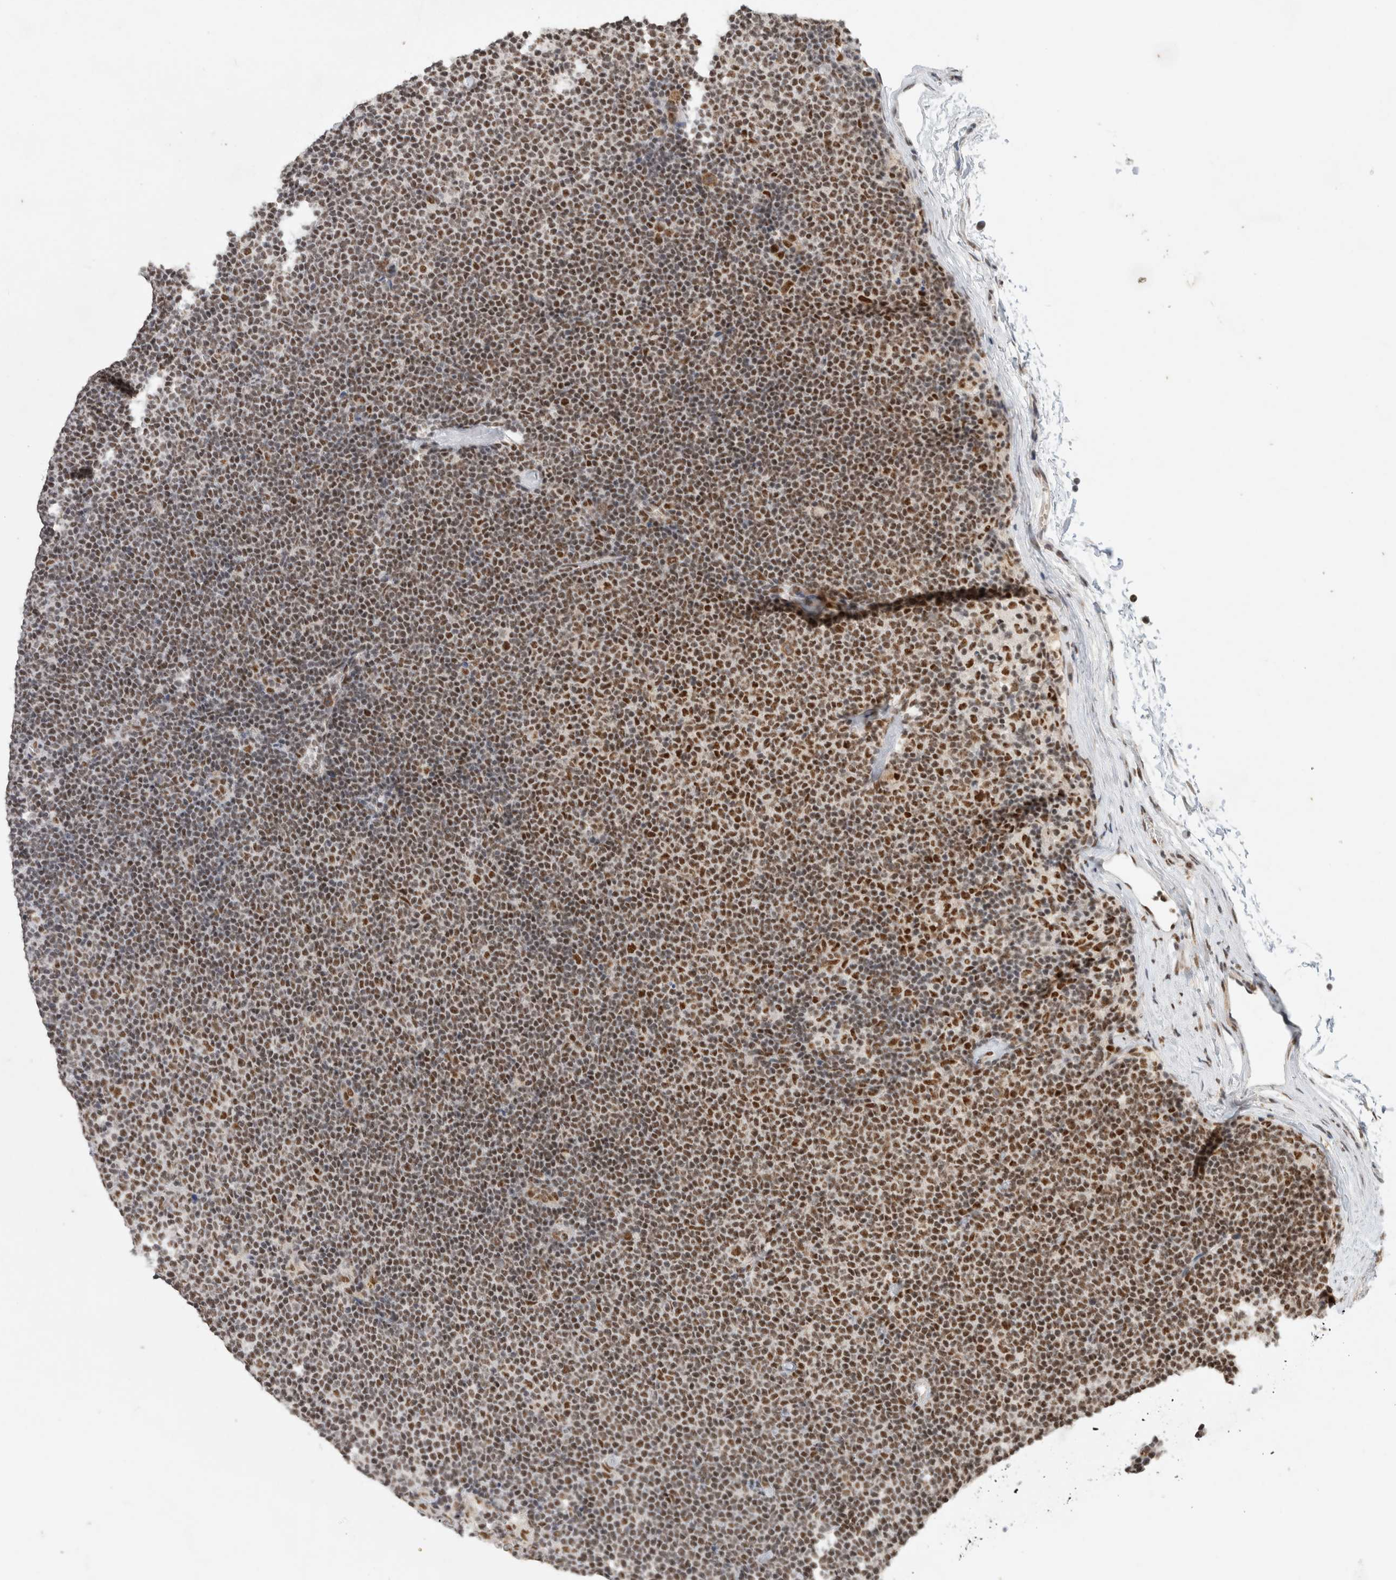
{"staining": {"intensity": "strong", "quantity": "25%-75%", "location": "nuclear"}, "tissue": "lymphoma", "cell_type": "Tumor cells", "image_type": "cancer", "snomed": [{"axis": "morphology", "description": "Malignant lymphoma, non-Hodgkin's type, Low grade"}, {"axis": "topography", "description": "Lymph node"}], "caption": "Immunohistochemical staining of human lymphoma shows high levels of strong nuclear staining in approximately 25%-75% of tumor cells. The staining was performed using DAB (3,3'-diaminobenzidine) to visualize the protein expression in brown, while the nuclei were stained in blue with hematoxylin (Magnification: 20x).", "gene": "DDX42", "patient": {"sex": "female", "age": 53}}